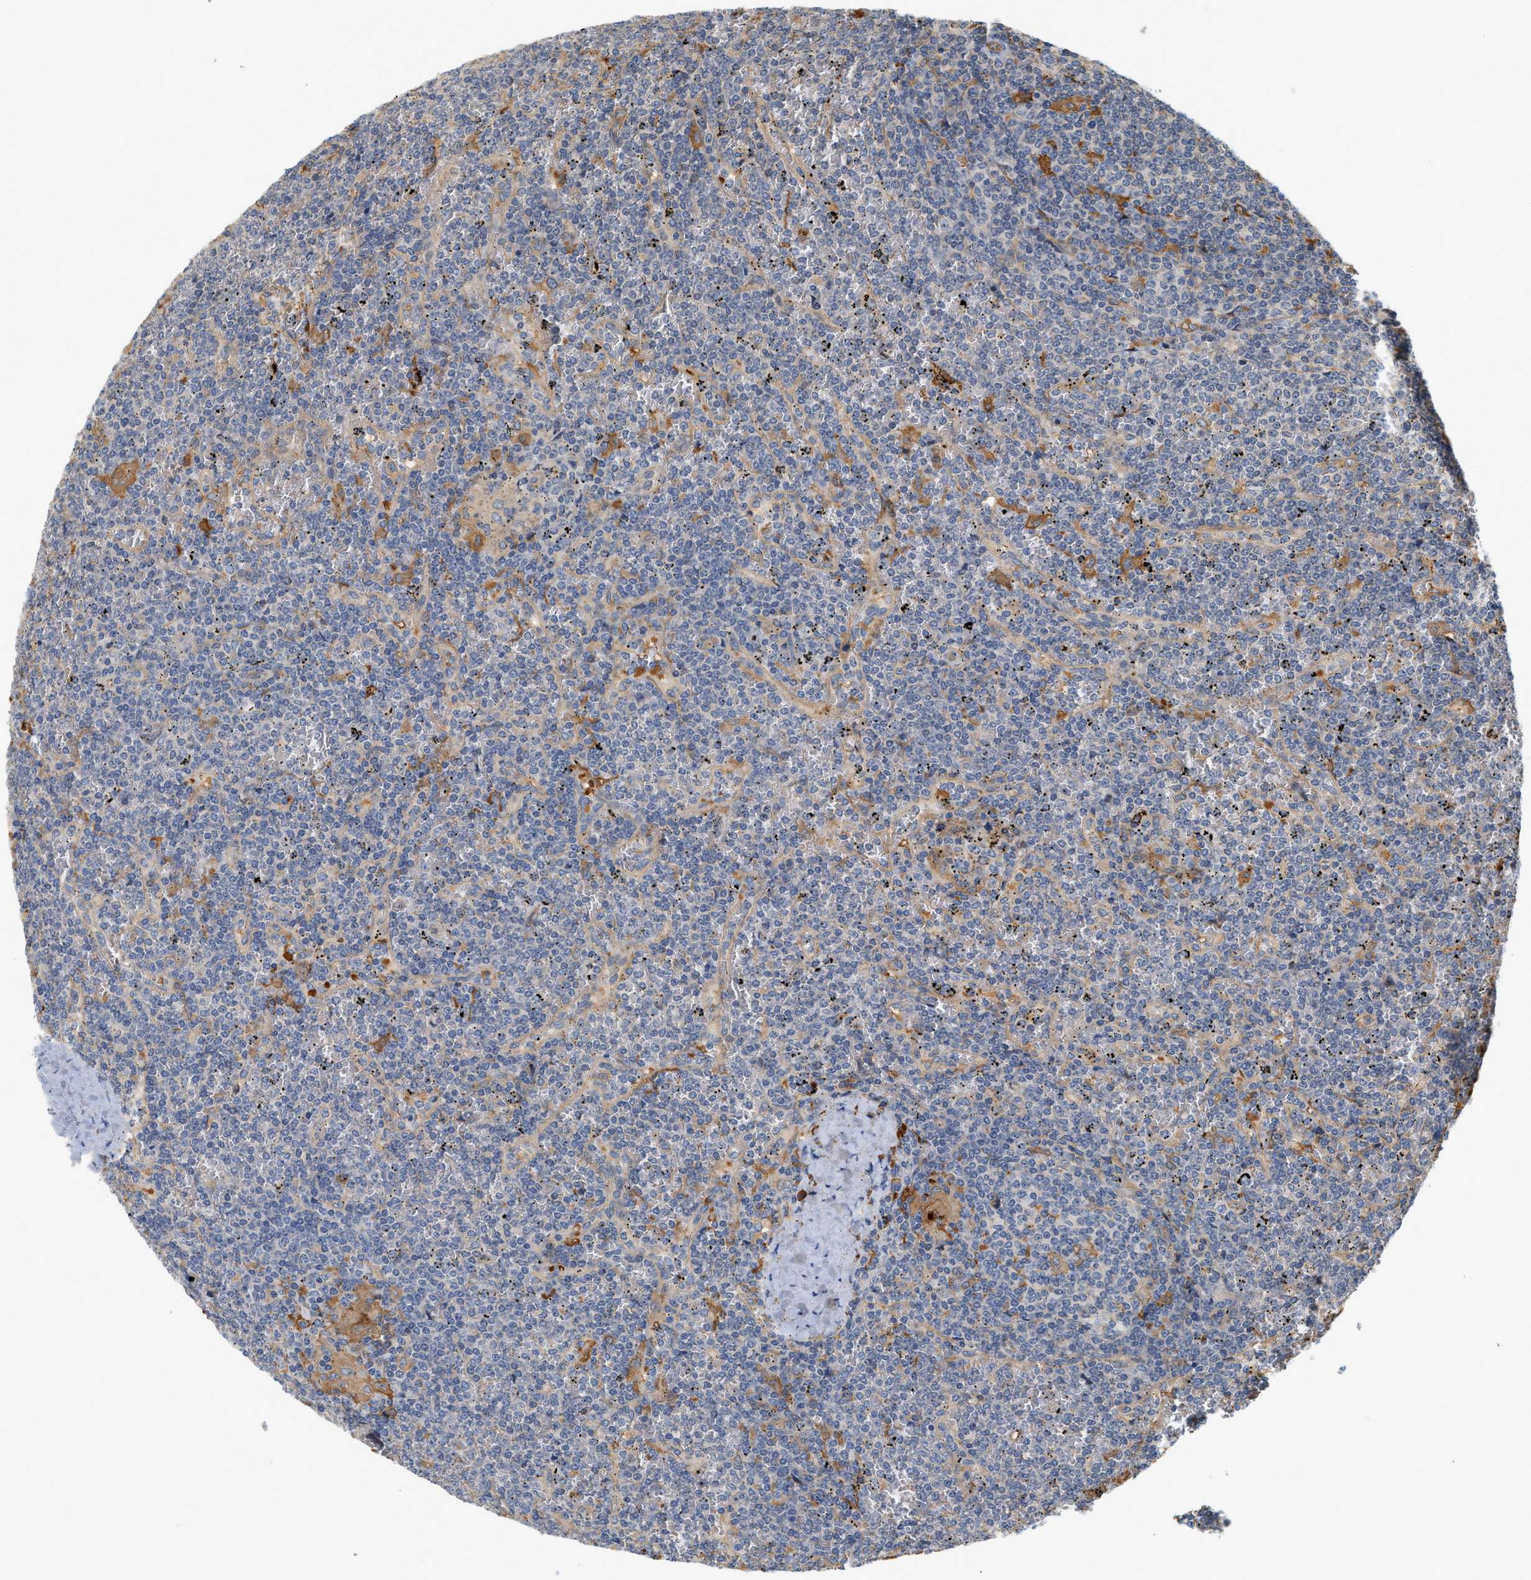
{"staining": {"intensity": "moderate", "quantity": "<25%", "location": "cytoplasmic/membranous"}, "tissue": "lymphoma", "cell_type": "Tumor cells", "image_type": "cancer", "snomed": [{"axis": "morphology", "description": "Malignant lymphoma, non-Hodgkin's type, Low grade"}, {"axis": "topography", "description": "Spleen"}], "caption": "Brown immunohistochemical staining in lymphoma demonstrates moderate cytoplasmic/membranous expression in about <25% of tumor cells. The staining was performed using DAB (3,3'-diaminobenzidine), with brown indicating positive protein expression. Nuclei are stained blue with hematoxylin.", "gene": "CTXN1", "patient": {"sex": "female", "age": 19}}